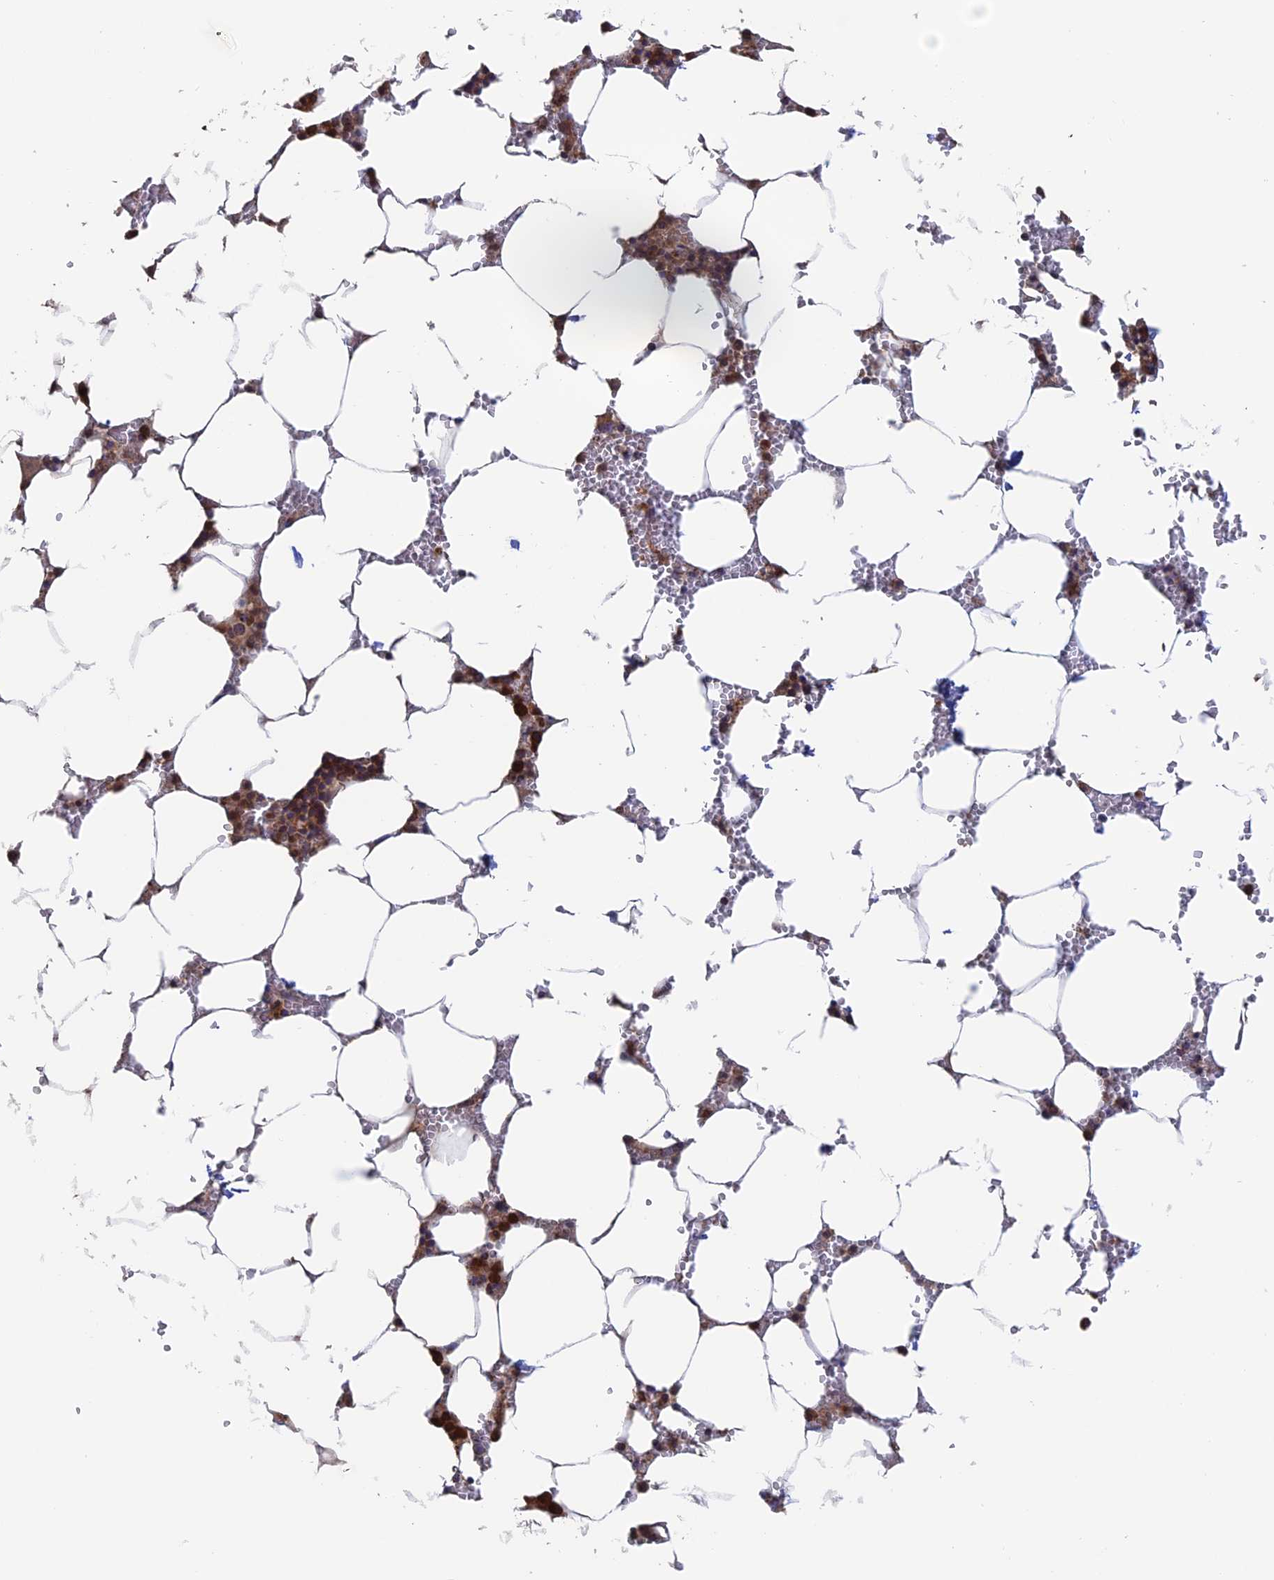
{"staining": {"intensity": "strong", "quantity": ">75%", "location": "cytoplasmic/membranous"}, "tissue": "bone marrow", "cell_type": "Hematopoietic cells", "image_type": "normal", "snomed": [{"axis": "morphology", "description": "Normal tissue, NOS"}, {"axis": "topography", "description": "Bone marrow"}], "caption": "Normal bone marrow exhibits strong cytoplasmic/membranous staining in about >75% of hematopoietic cells, visualized by immunohistochemistry. (DAB (3,3'-diaminobenzidine) IHC, brown staining for protein, blue staining for nuclei).", "gene": "DTYMK", "patient": {"sex": "male", "age": 70}}